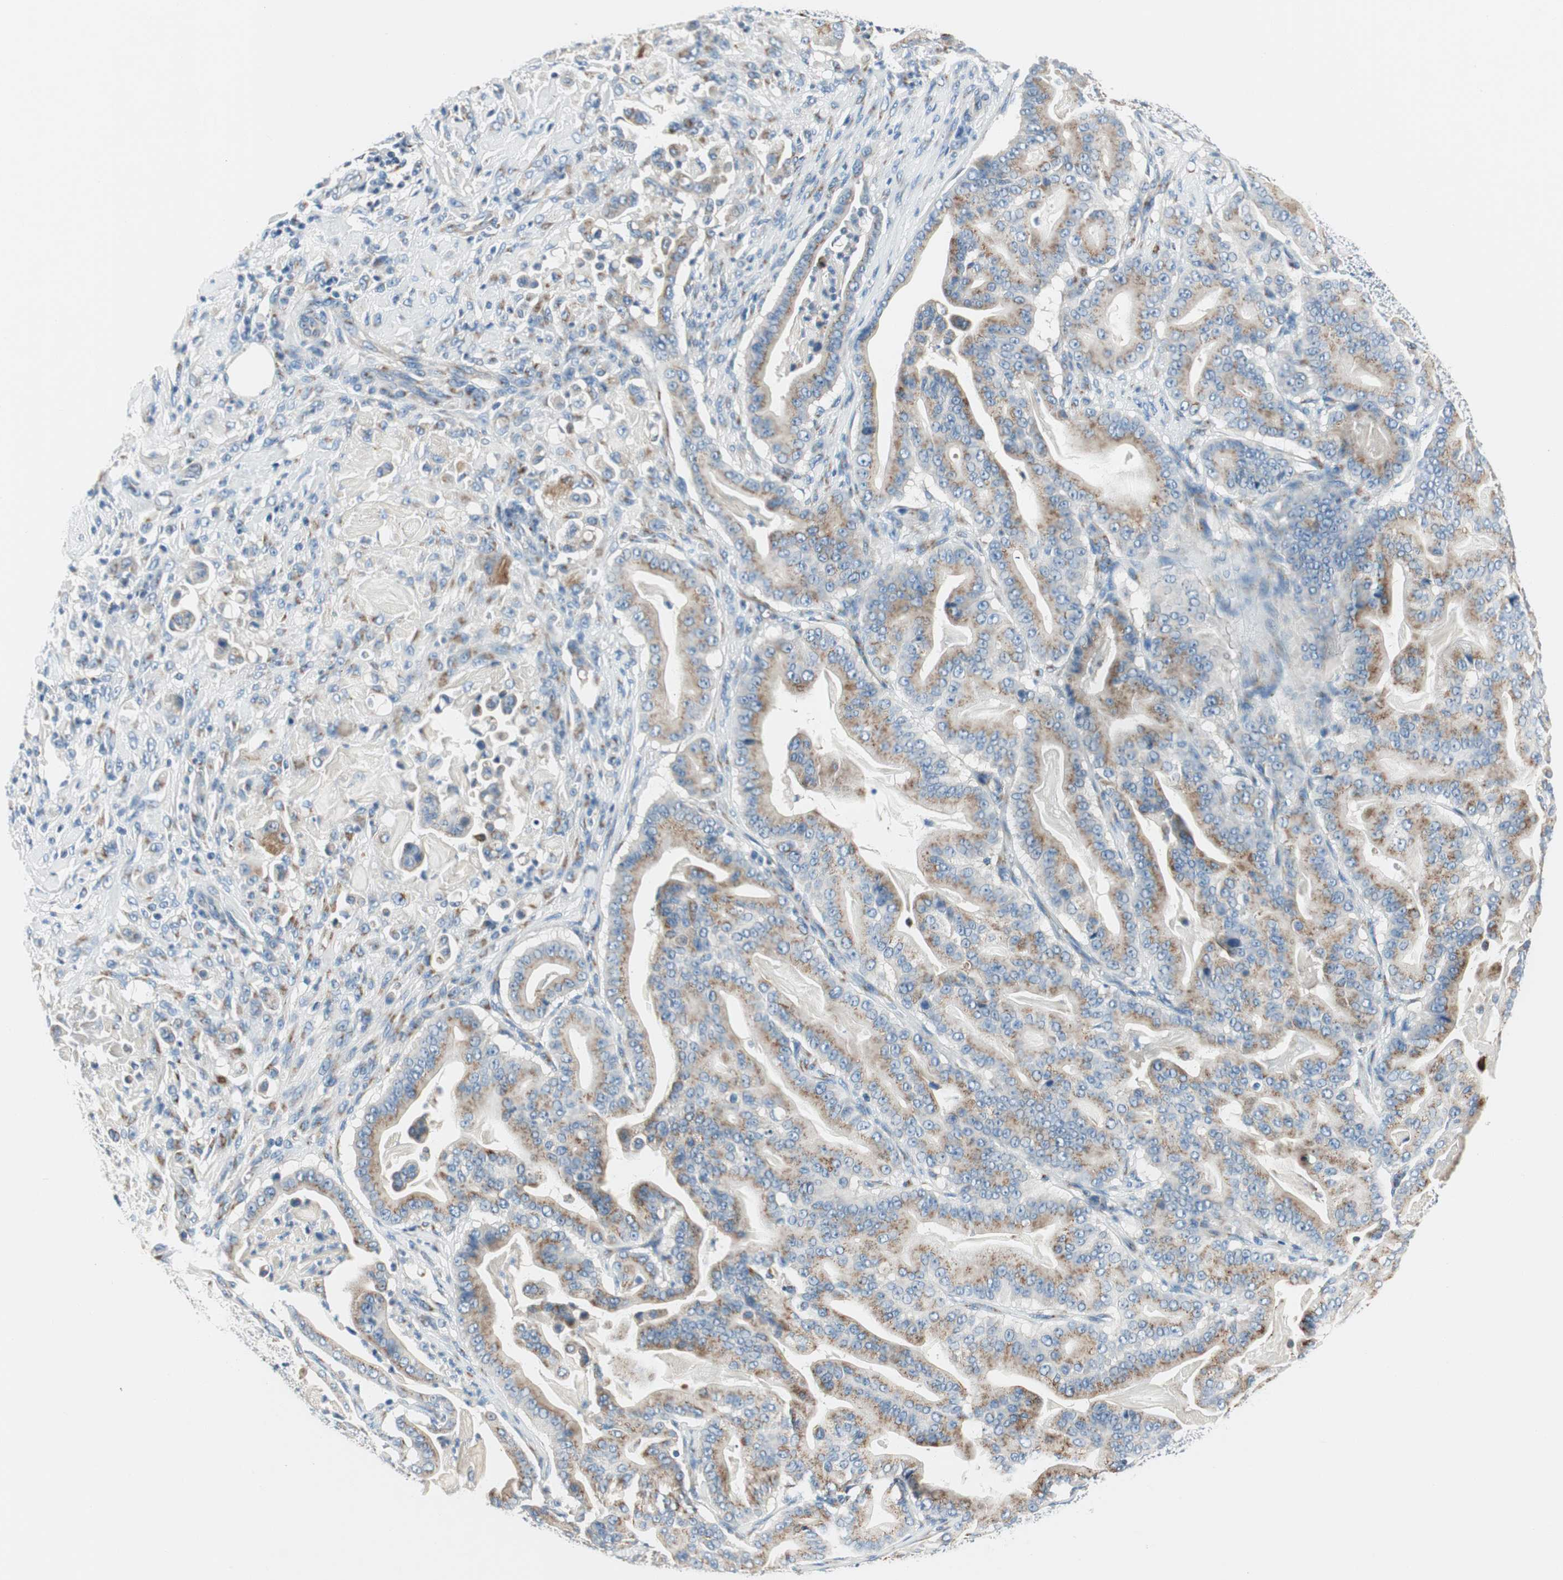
{"staining": {"intensity": "moderate", "quantity": ">75%", "location": "cytoplasmic/membranous"}, "tissue": "pancreatic cancer", "cell_type": "Tumor cells", "image_type": "cancer", "snomed": [{"axis": "morphology", "description": "Adenocarcinoma, NOS"}, {"axis": "topography", "description": "Pancreas"}], "caption": "An immunohistochemistry micrograph of neoplastic tissue is shown. Protein staining in brown highlights moderate cytoplasmic/membranous positivity in pancreatic cancer within tumor cells.", "gene": "TMF1", "patient": {"sex": "male", "age": 63}}